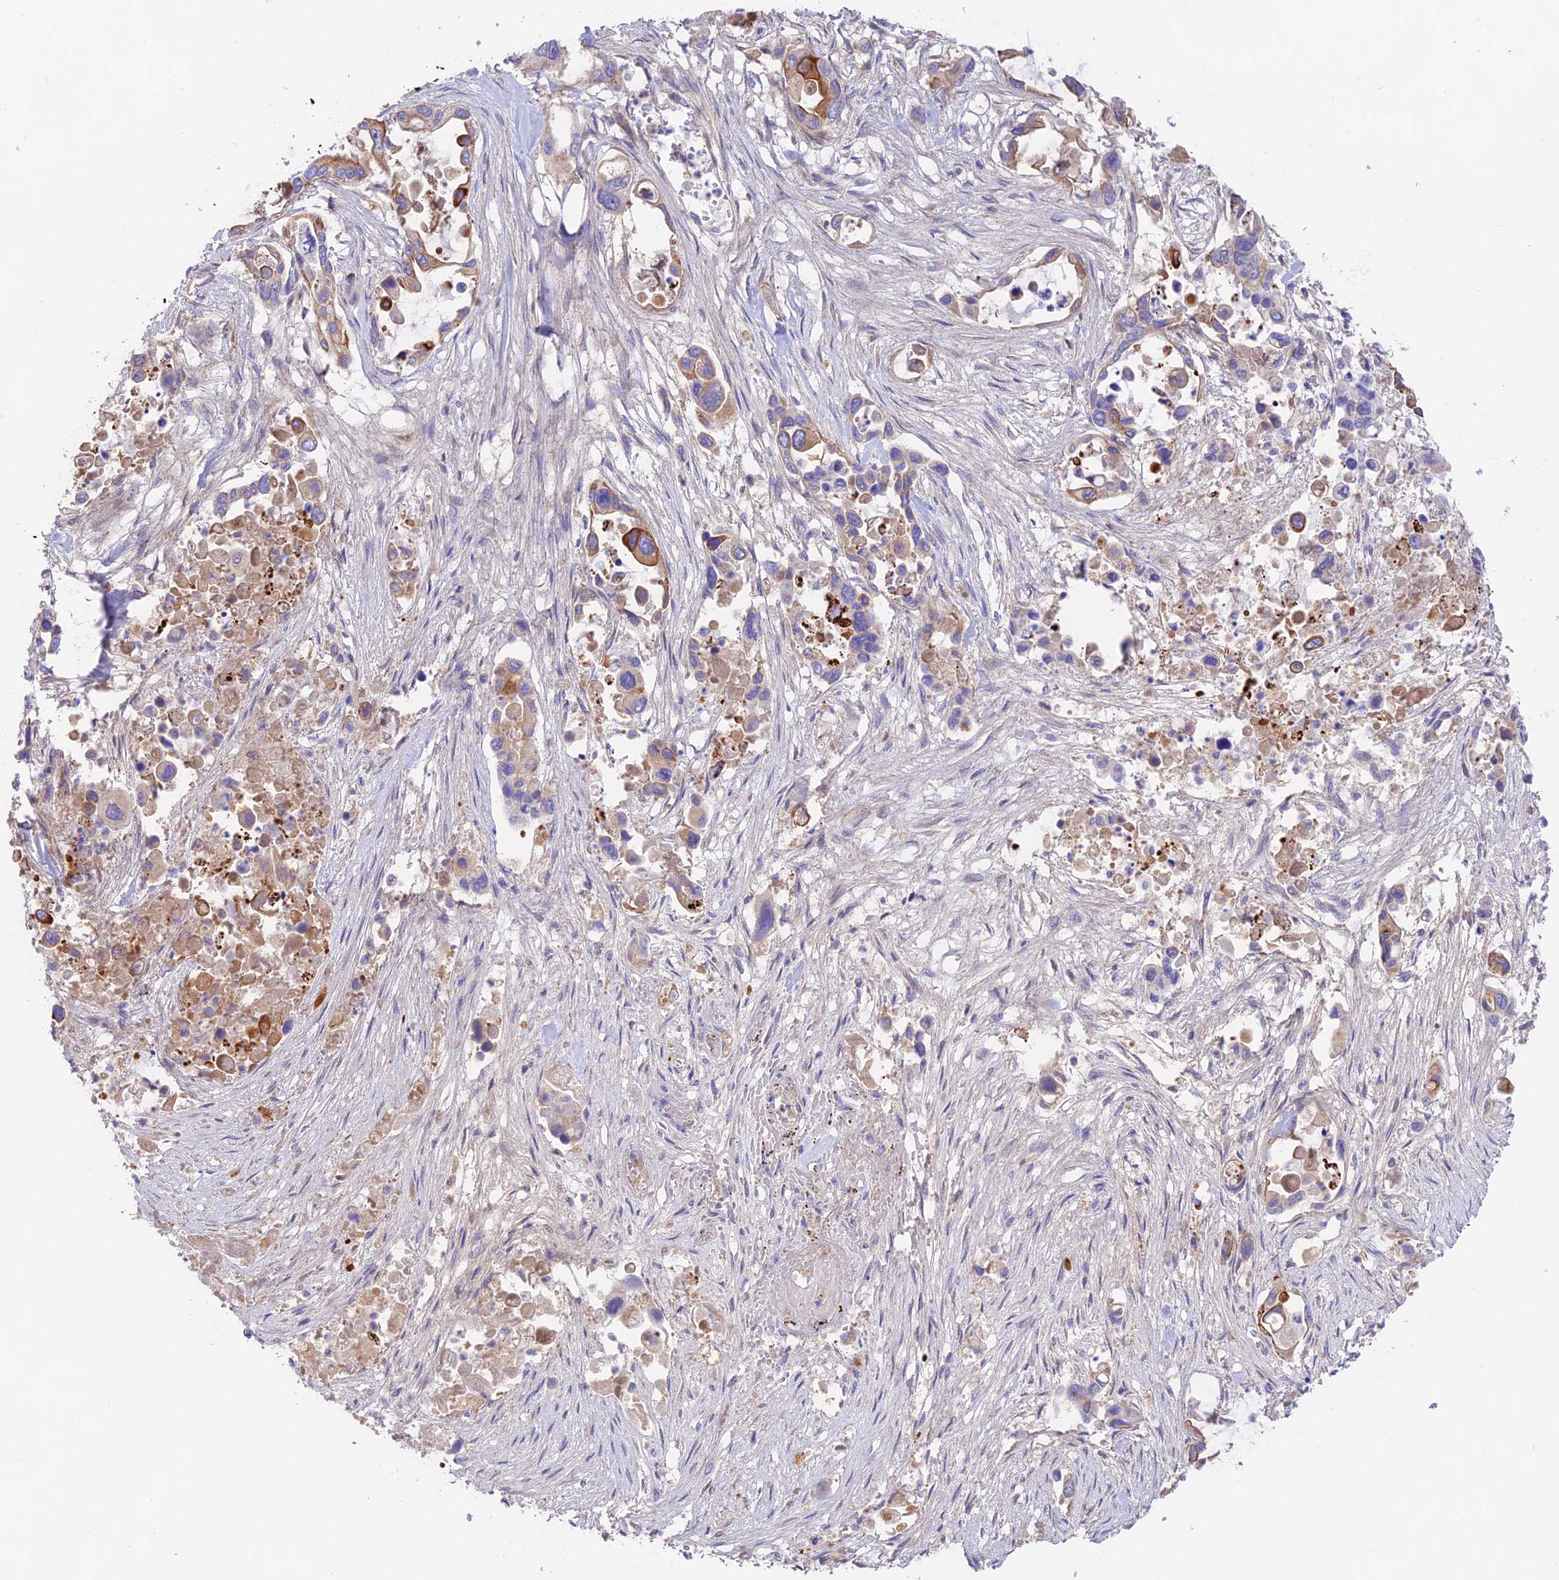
{"staining": {"intensity": "moderate", "quantity": ">75%", "location": "cytoplasmic/membranous"}, "tissue": "pancreatic cancer", "cell_type": "Tumor cells", "image_type": "cancer", "snomed": [{"axis": "morphology", "description": "Adenocarcinoma, NOS"}, {"axis": "topography", "description": "Pancreas"}], "caption": "Protein analysis of pancreatic cancer tissue shows moderate cytoplasmic/membranous positivity in approximately >75% of tumor cells. (IHC, brightfield microscopy, high magnification).", "gene": "CAMSAP3", "patient": {"sex": "male", "age": 92}}